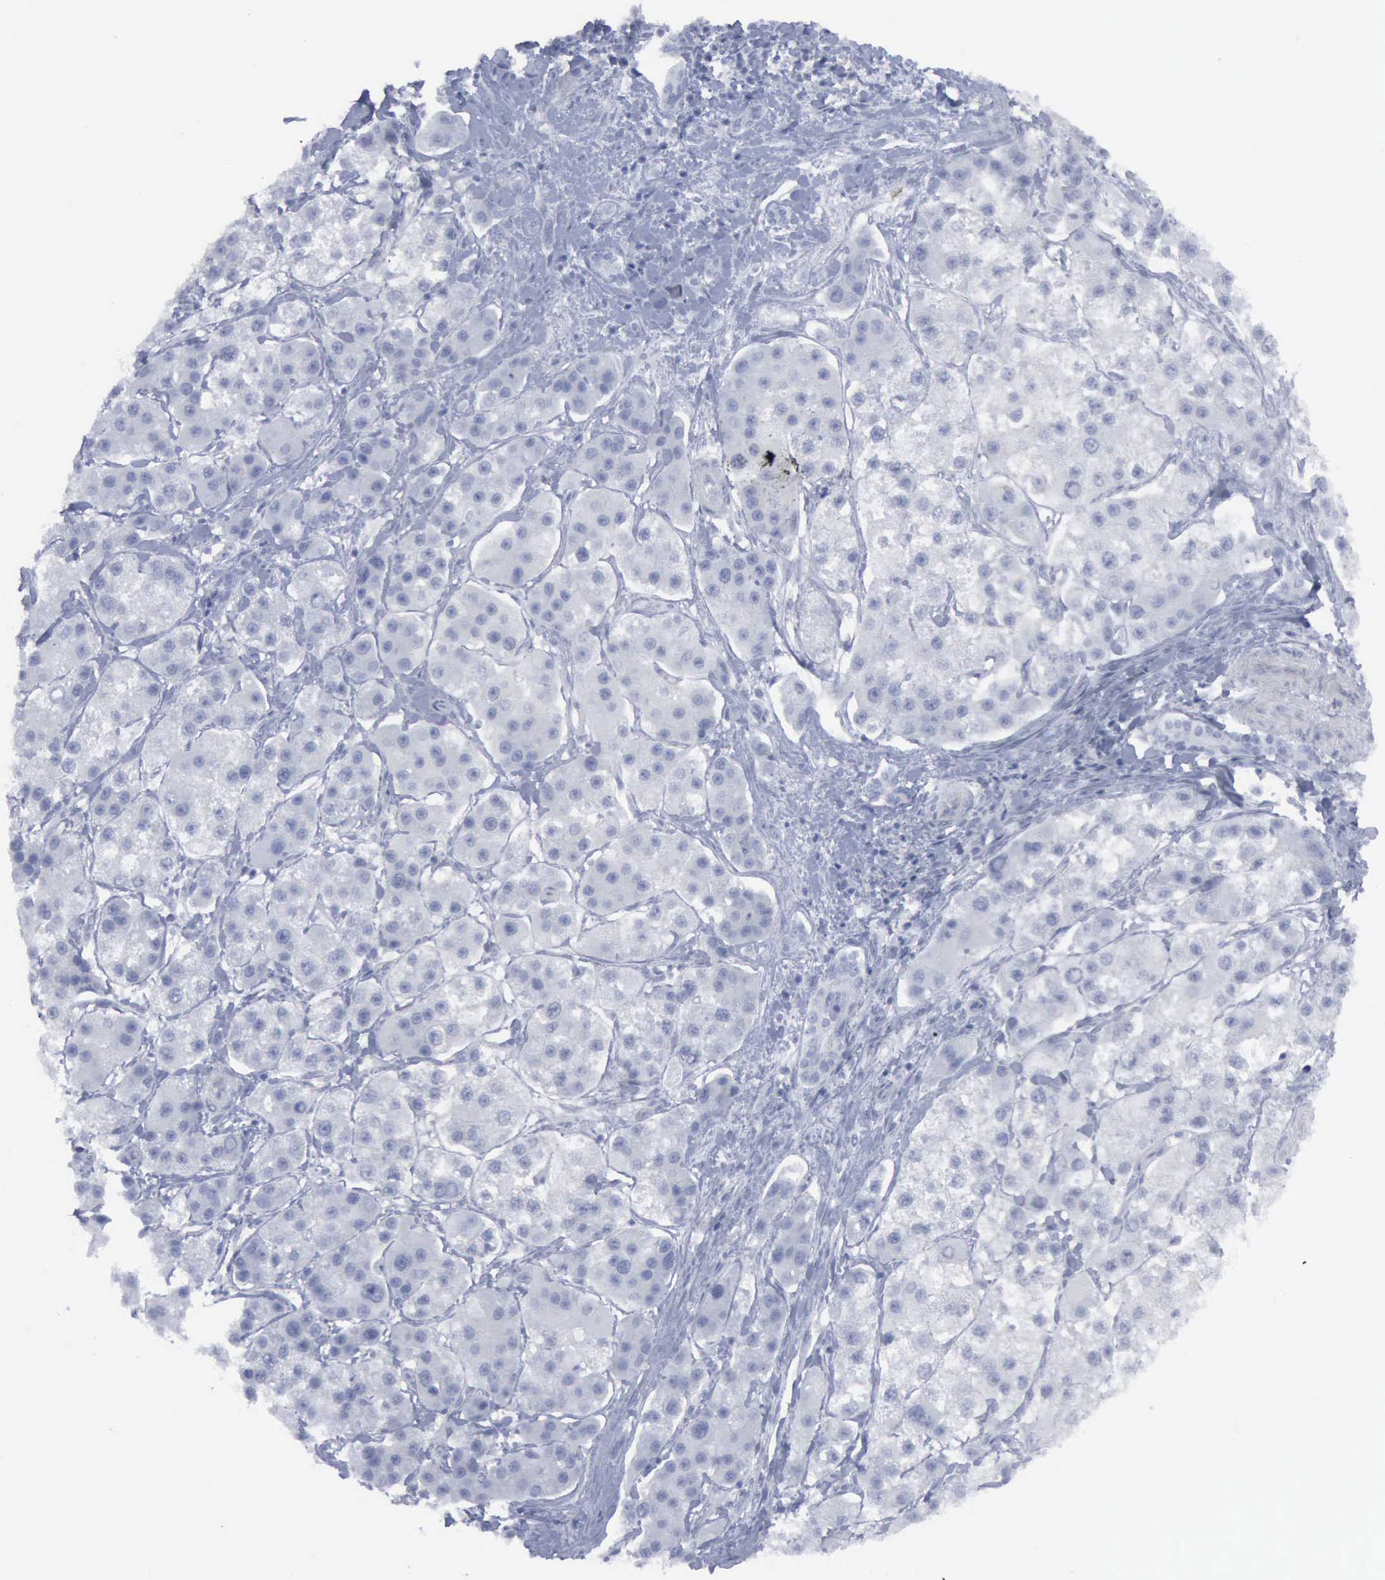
{"staining": {"intensity": "negative", "quantity": "none", "location": "none"}, "tissue": "liver cancer", "cell_type": "Tumor cells", "image_type": "cancer", "snomed": [{"axis": "morphology", "description": "Carcinoma, Hepatocellular, NOS"}, {"axis": "topography", "description": "Liver"}], "caption": "This histopathology image is of liver cancer stained with immunohistochemistry (IHC) to label a protein in brown with the nuclei are counter-stained blue. There is no expression in tumor cells.", "gene": "VCAM1", "patient": {"sex": "female", "age": 85}}